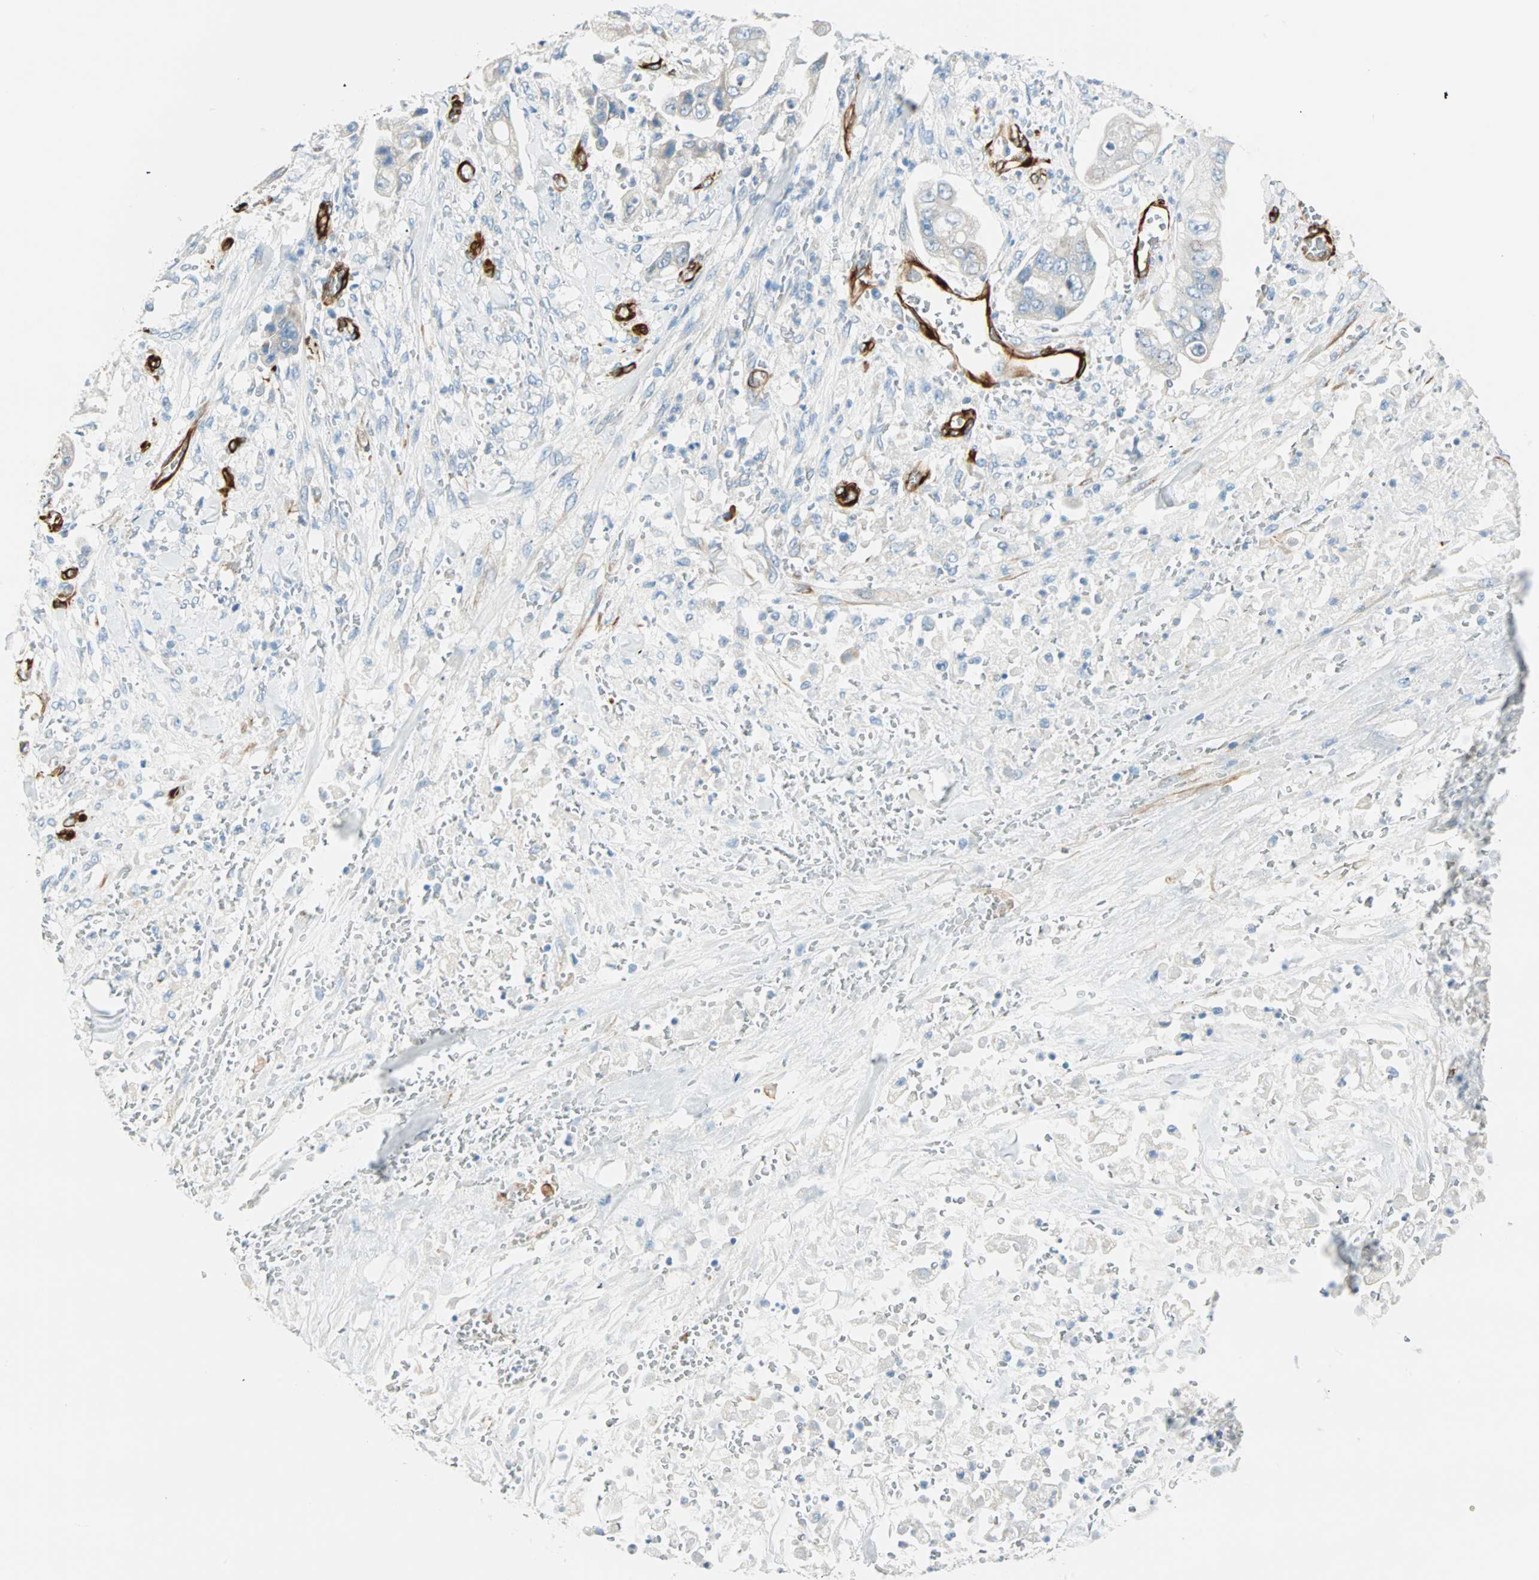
{"staining": {"intensity": "weak", "quantity": "<25%", "location": "cytoplasmic/membranous"}, "tissue": "stomach cancer", "cell_type": "Tumor cells", "image_type": "cancer", "snomed": [{"axis": "morphology", "description": "Adenocarcinoma, NOS"}, {"axis": "topography", "description": "Stomach"}], "caption": "High power microscopy photomicrograph of an immunohistochemistry (IHC) image of adenocarcinoma (stomach), revealing no significant expression in tumor cells. The staining is performed using DAB brown chromogen with nuclei counter-stained in using hematoxylin.", "gene": "NES", "patient": {"sex": "male", "age": 62}}